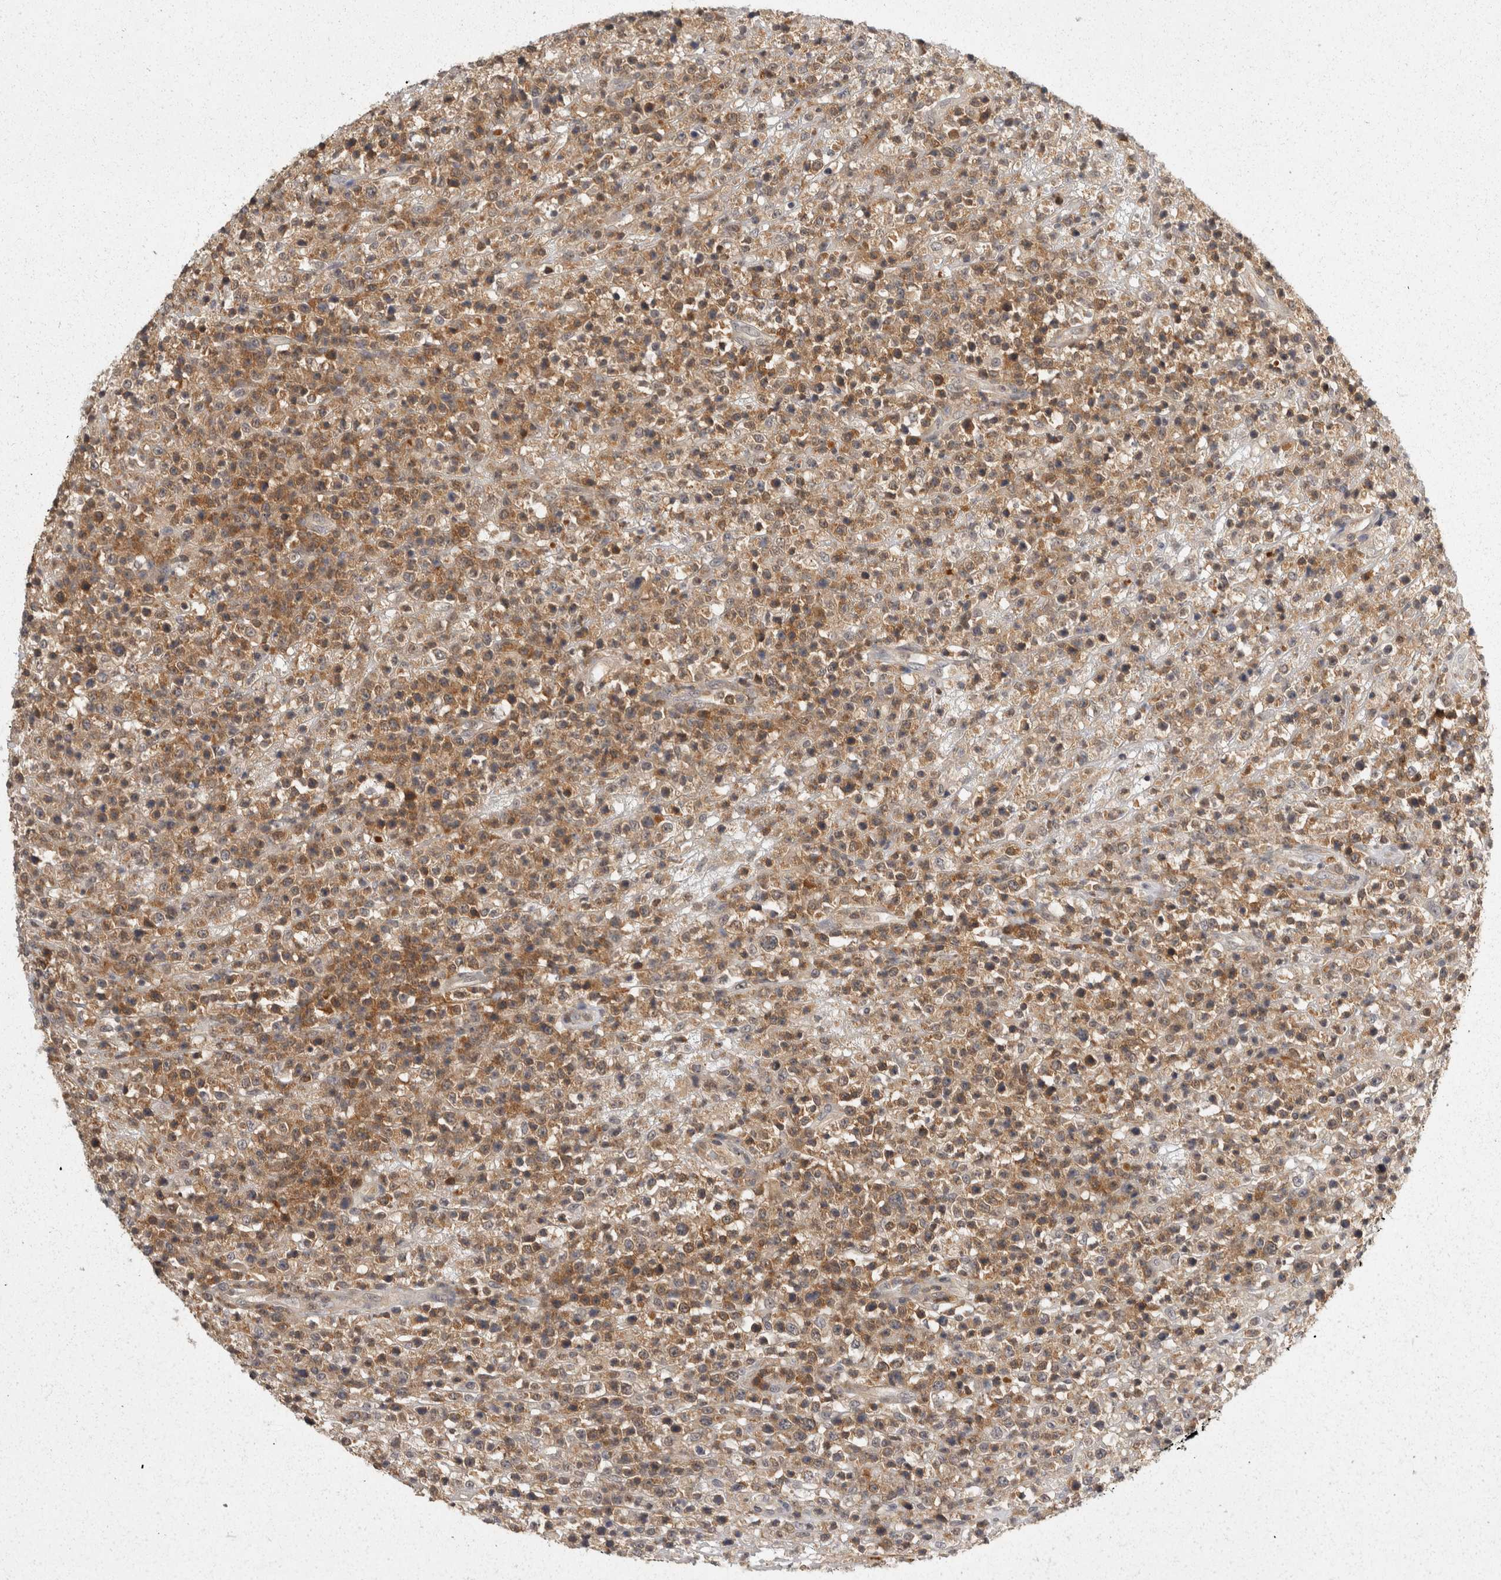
{"staining": {"intensity": "moderate", "quantity": "25%-75%", "location": "cytoplasmic/membranous"}, "tissue": "lymphoma", "cell_type": "Tumor cells", "image_type": "cancer", "snomed": [{"axis": "morphology", "description": "Malignant lymphoma, non-Hodgkin's type, High grade"}, {"axis": "topography", "description": "Colon"}], "caption": "Immunohistochemical staining of human lymphoma displays medium levels of moderate cytoplasmic/membranous protein positivity in approximately 25%-75% of tumor cells. The protein is shown in brown color, while the nuclei are stained blue.", "gene": "ACAT2", "patient": {"sex": "female", "age": 53}}